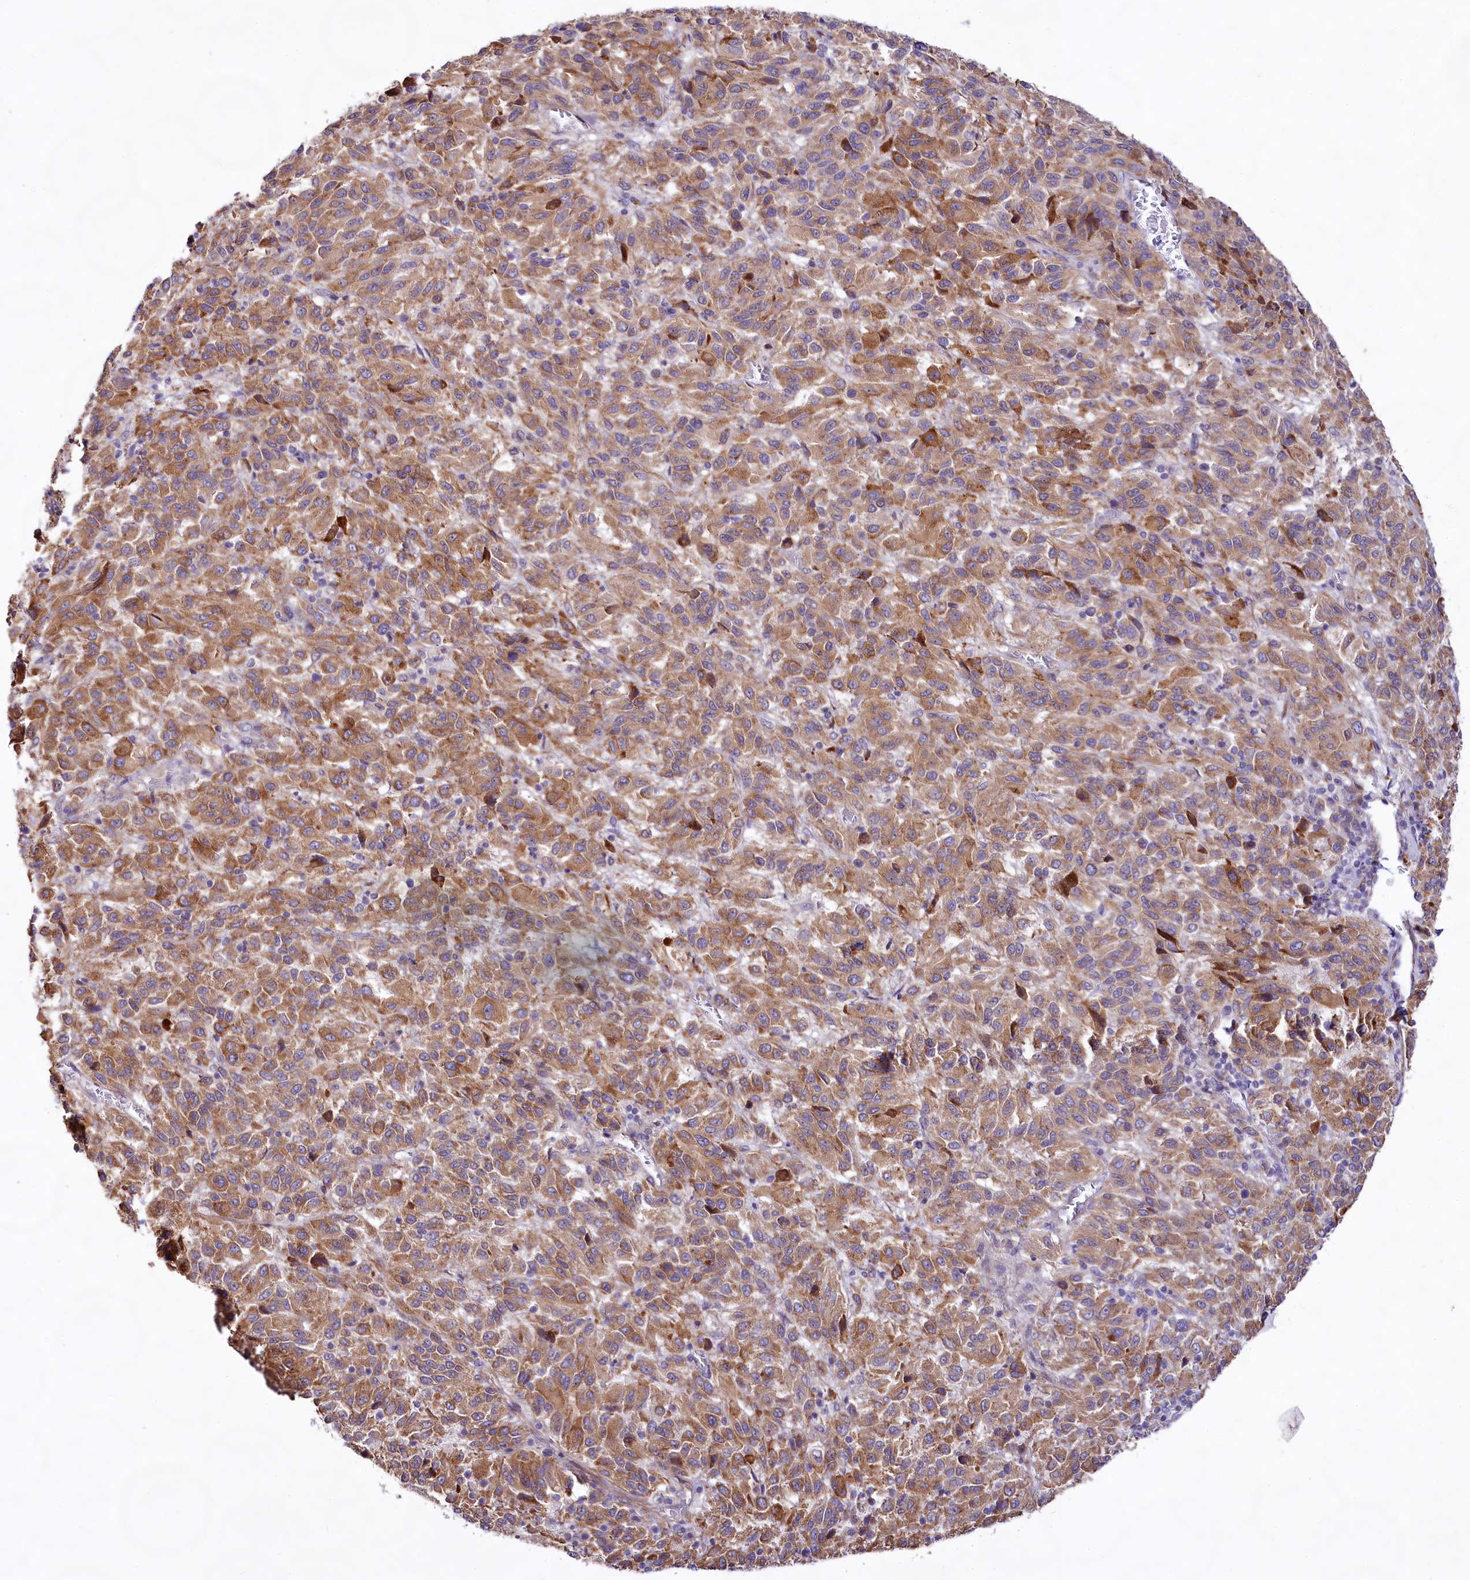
{"staining": {"intensity": "moderate", "quantity": ">75%", "location": "cytoplasmic/membranous"}, "tissue": "melanoma", "cell_type": "Tumor cells", "image_type": "cancer", "snomed": [{"axis": "morphology", "description": "Malignant melanoma, Metastatic site"}, {"axis": "topography", "description": "Lung"}], "caption": "The immunohistochemical stain labels moderate cytoplasmic/membranous expression in tumor cells of melanoma tissue. (DAB IHC, brown staining for protein, blue staining for nuclei).", "gene": "VPS11", "patient": {"sex": "male", "age": 64}}